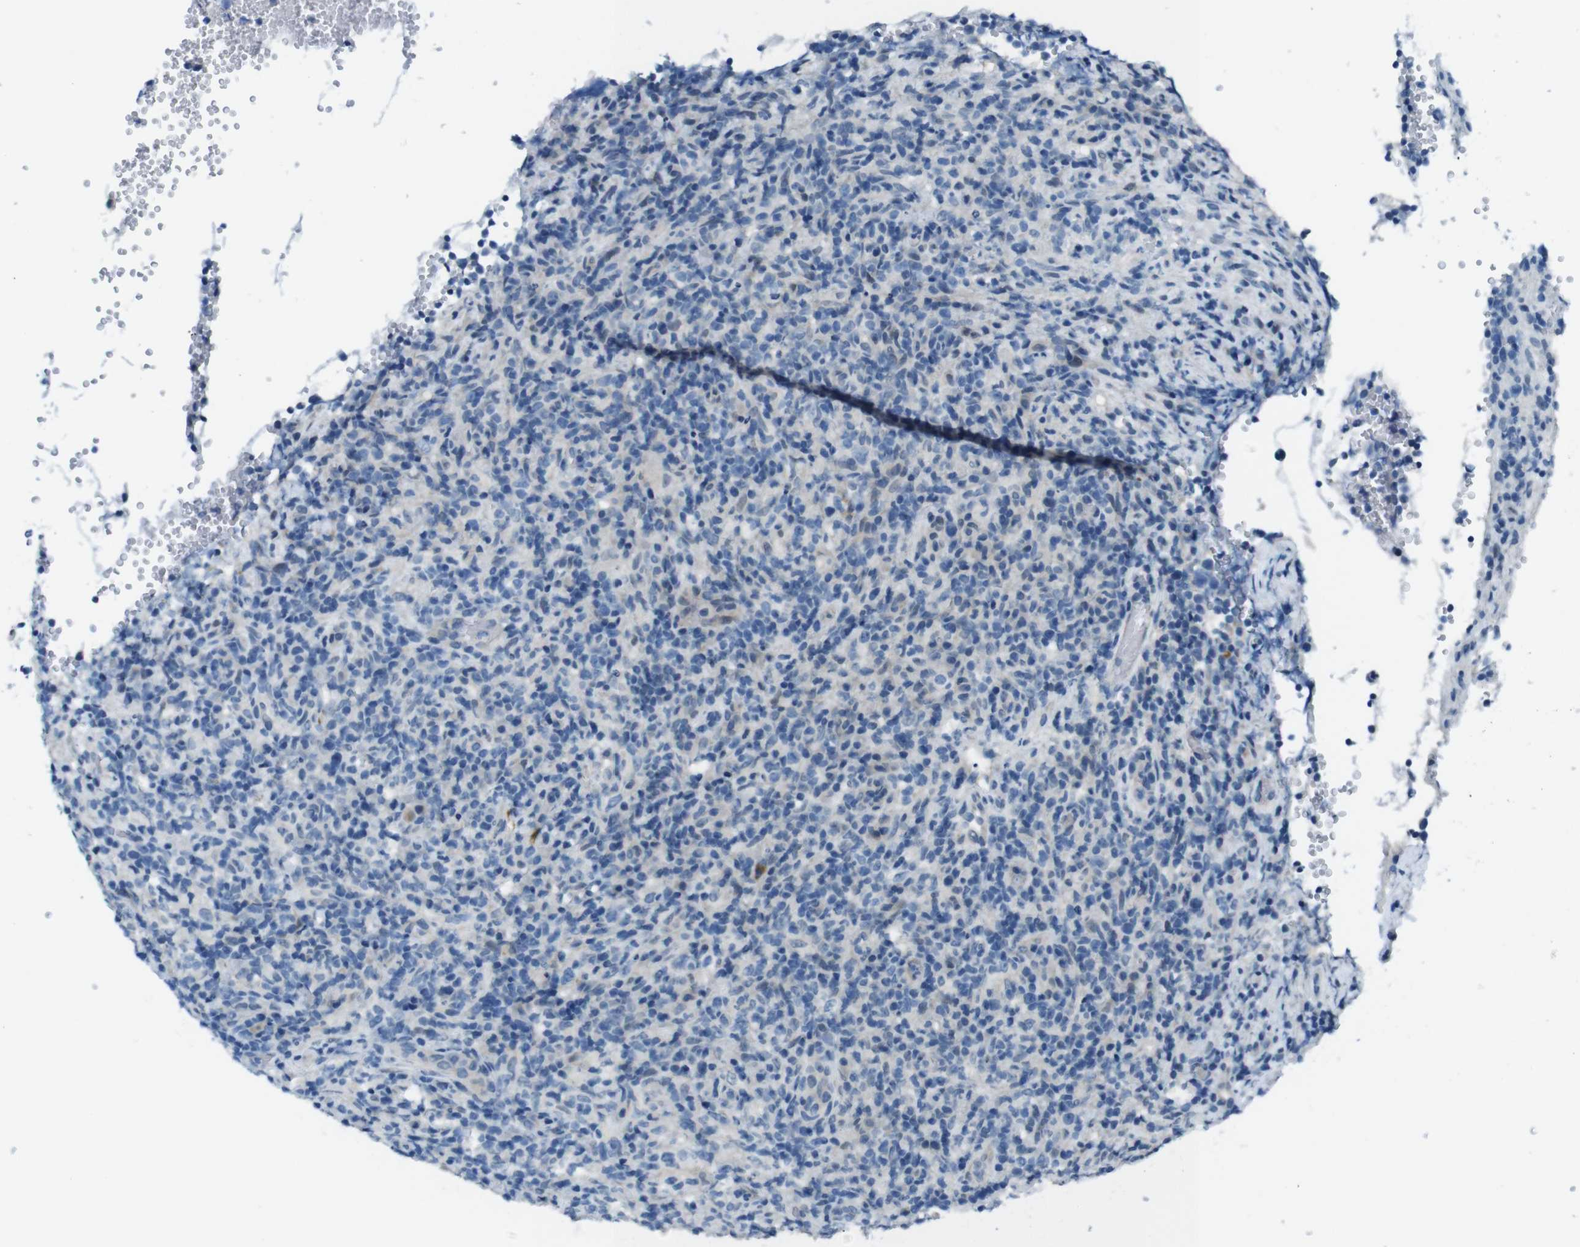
{"staining": {"intensity": "negative", "quantity": "none", "location": "none"}, "tissue": "lymphoma", "cell_type": "Tumor cells", "image_type": "cancer", "snomed": [{"axis": "morphology", "description": "Malignant lymphoma, non-Hodgkin's type, High grade"}, {"axis": "topography", "description": "Lymph node"}], "caption": "A histopathology image of malignant lymphoma, non-Hodgkin's type (high-grade) stained for a protein reveals no brown staining in tumor cells.", "gene": "HRH2", "patient": {"sex": "female", "age": 76}}